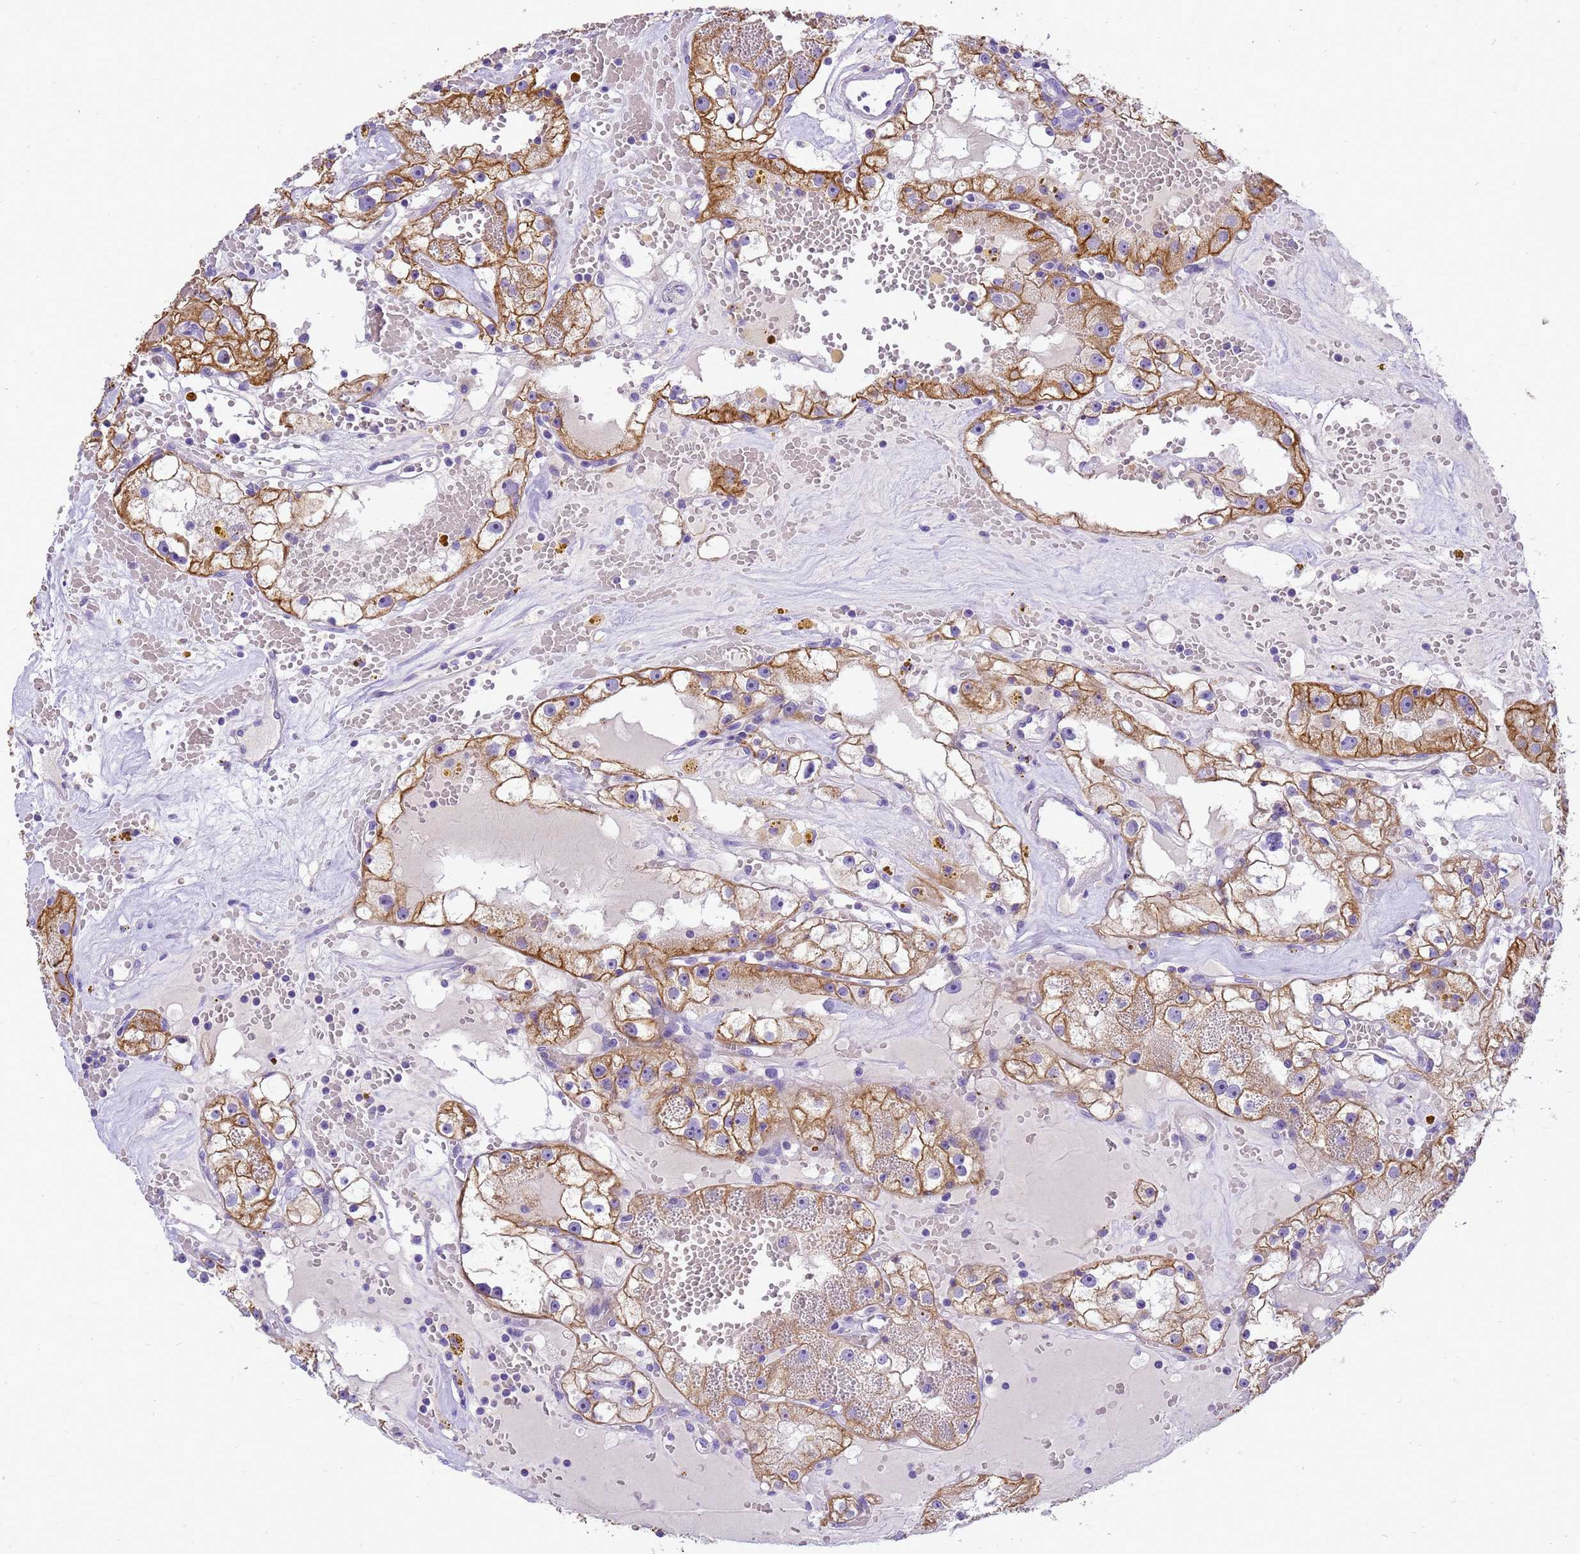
{"staining": {"intensity": "moderate", "quantity": ">75%", "location": "cytoplasmic/membranous"}, "tissue": "renal cancer", "cell_type": "Tumor cells", "image_type": "cancer", "snomed": [{"axis": "morphology", "description": "Adenocarcinoma, NOS"}, {"axis": "topography", "description": "Kidney"}], "caption": "Protein expression analysis of adenocarcinoma (renal) demonstrates moderate cytoplasmic/membranous positivity in approximately >75% of tumor cells.", "gene": "PIEZO2", "patient": {"sex": "male", "age": 56}}